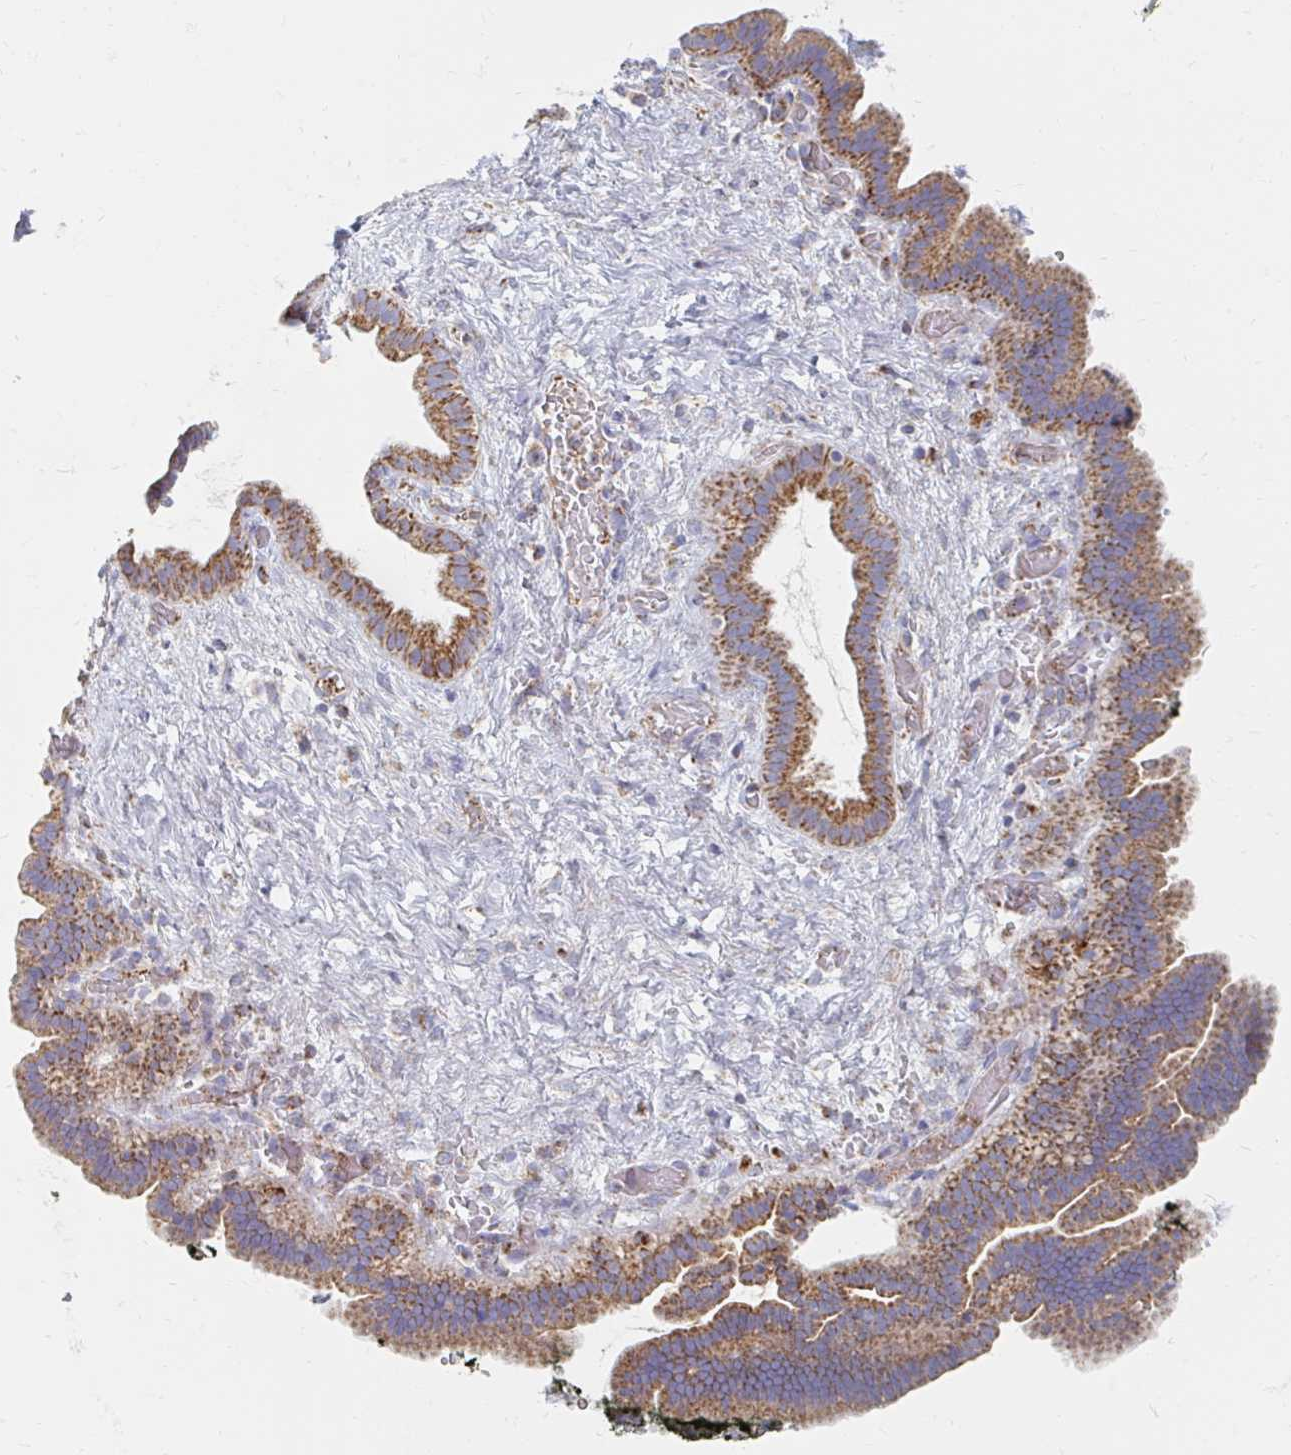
{"staining": {"intensity": "moderate", "quantity": ">75%", "location": "cytoplasmic/membranous"}, "tissue": "pancreatic cancer", "cell_type": "Tumor cells", "image_type": "cancer", "snomed": [{"axis": "morphology", "description": "Adenocarcinoma, NOS"}, {"axis": "topography", "description": "Pancreas"}], "caption": "Pancreatic cancer stained with immunohistochemistry (IHC) exhibits moderate cytoplasmic/membranous expression in approximately >75% of tumor cells. (Brightfield microscopy of DAB IHC at high magnification).", "gene": "MAVS", "patient": {"sex": "male", "age": 44}}